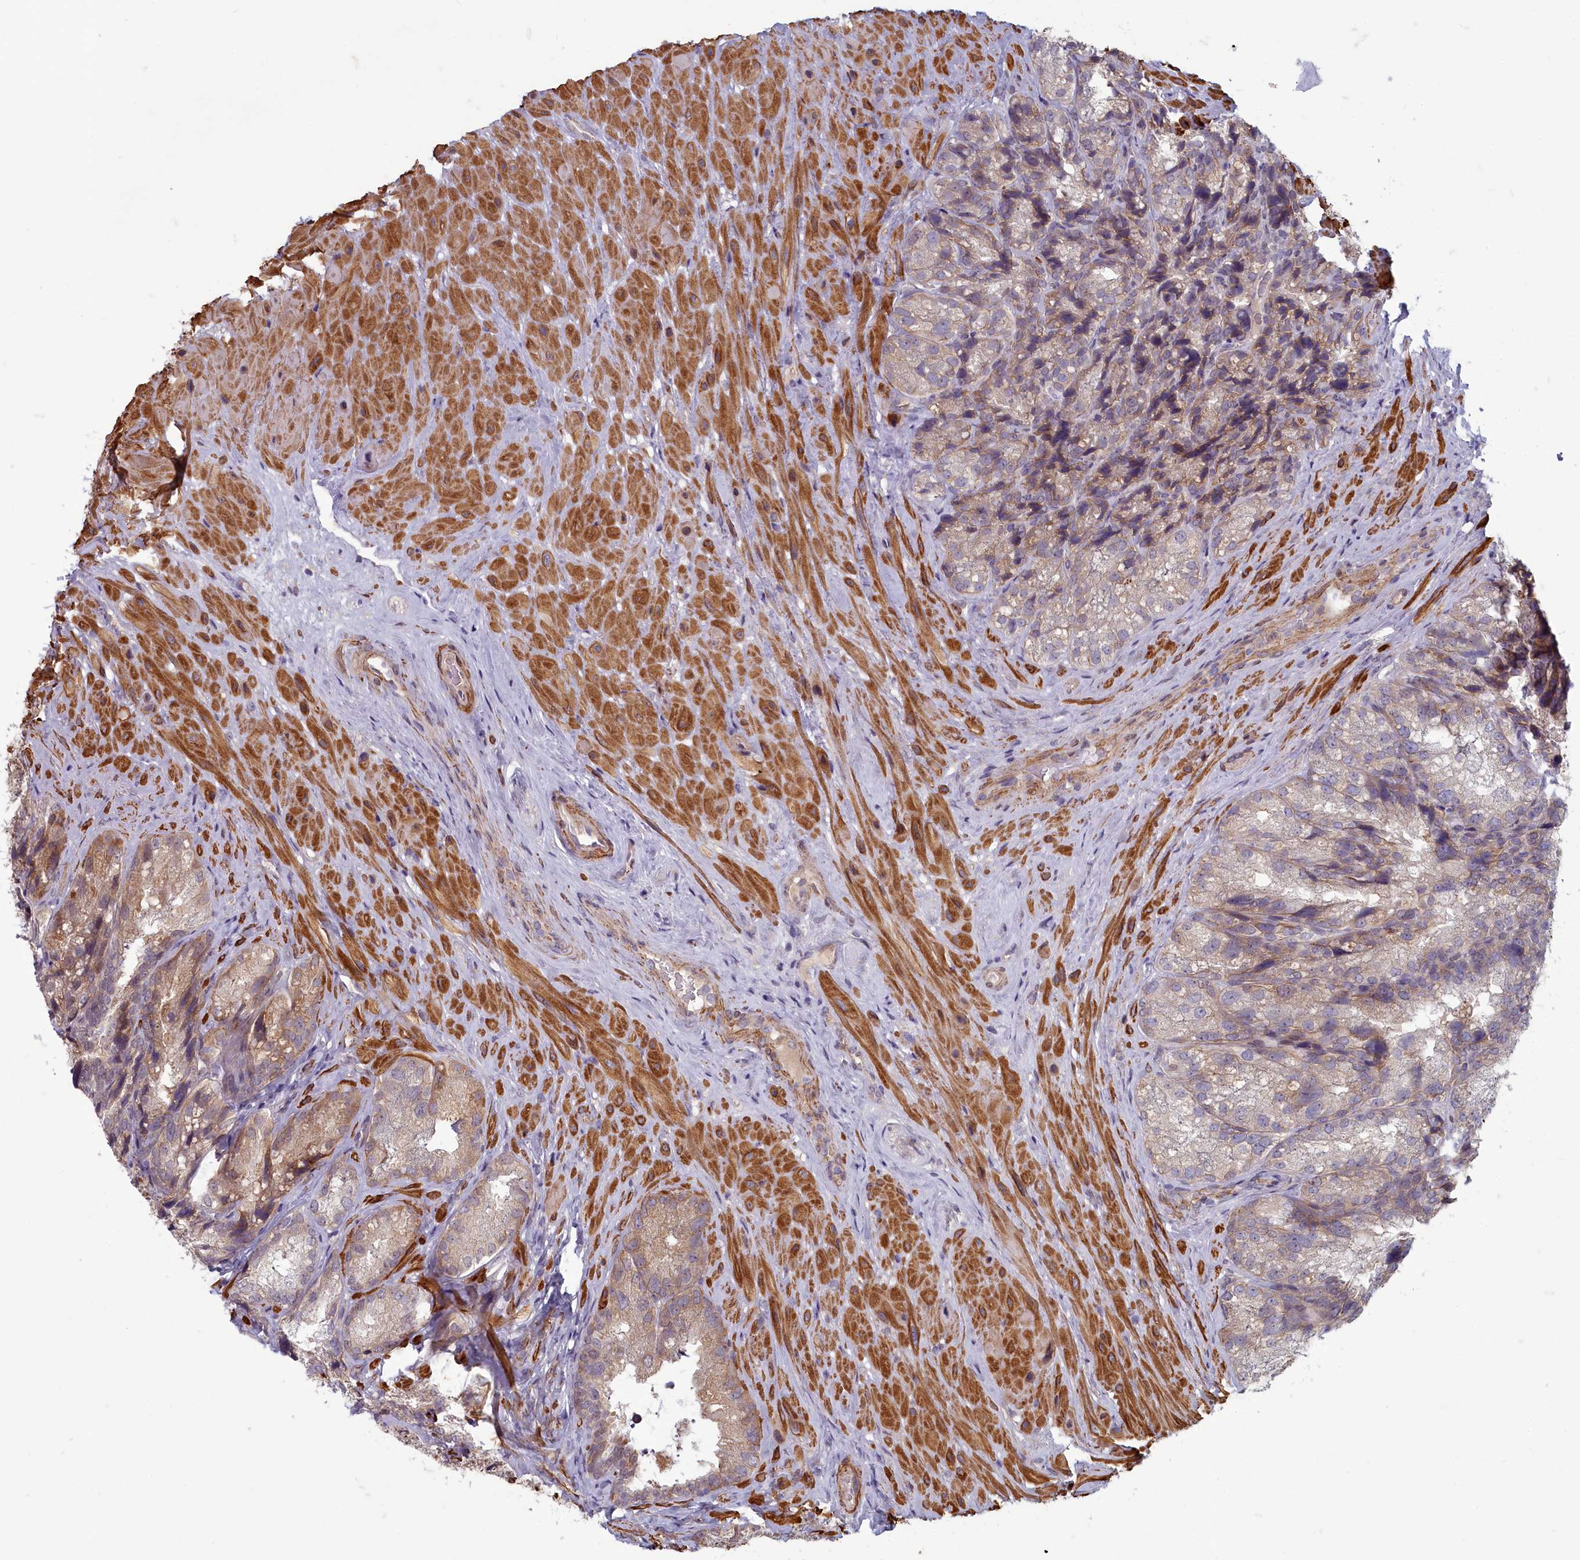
{"staining": {"intensity": "moderate", "quantity": "25%-75%", "location": "cytoplasmic/membranous"}, "tissue": "seminal vesicle", "cell_type": "Glandular cells", "image_type": "normal", "snomed": [{"axis": "morphology", "description": "Normal tissue, NOS"}, {"axis": "topography", "description": "Seminal veicle"}], "caption": "Immunohistochemistry micrograph of normal human seminal vesicle stained for a protein (brown), which displays medium levels of moderate cytoplasmic/membranous staining in about 25%-75% of glandular cells.", "gene": "ZNF626", "patient": {"sex": "male", "age": 58}}